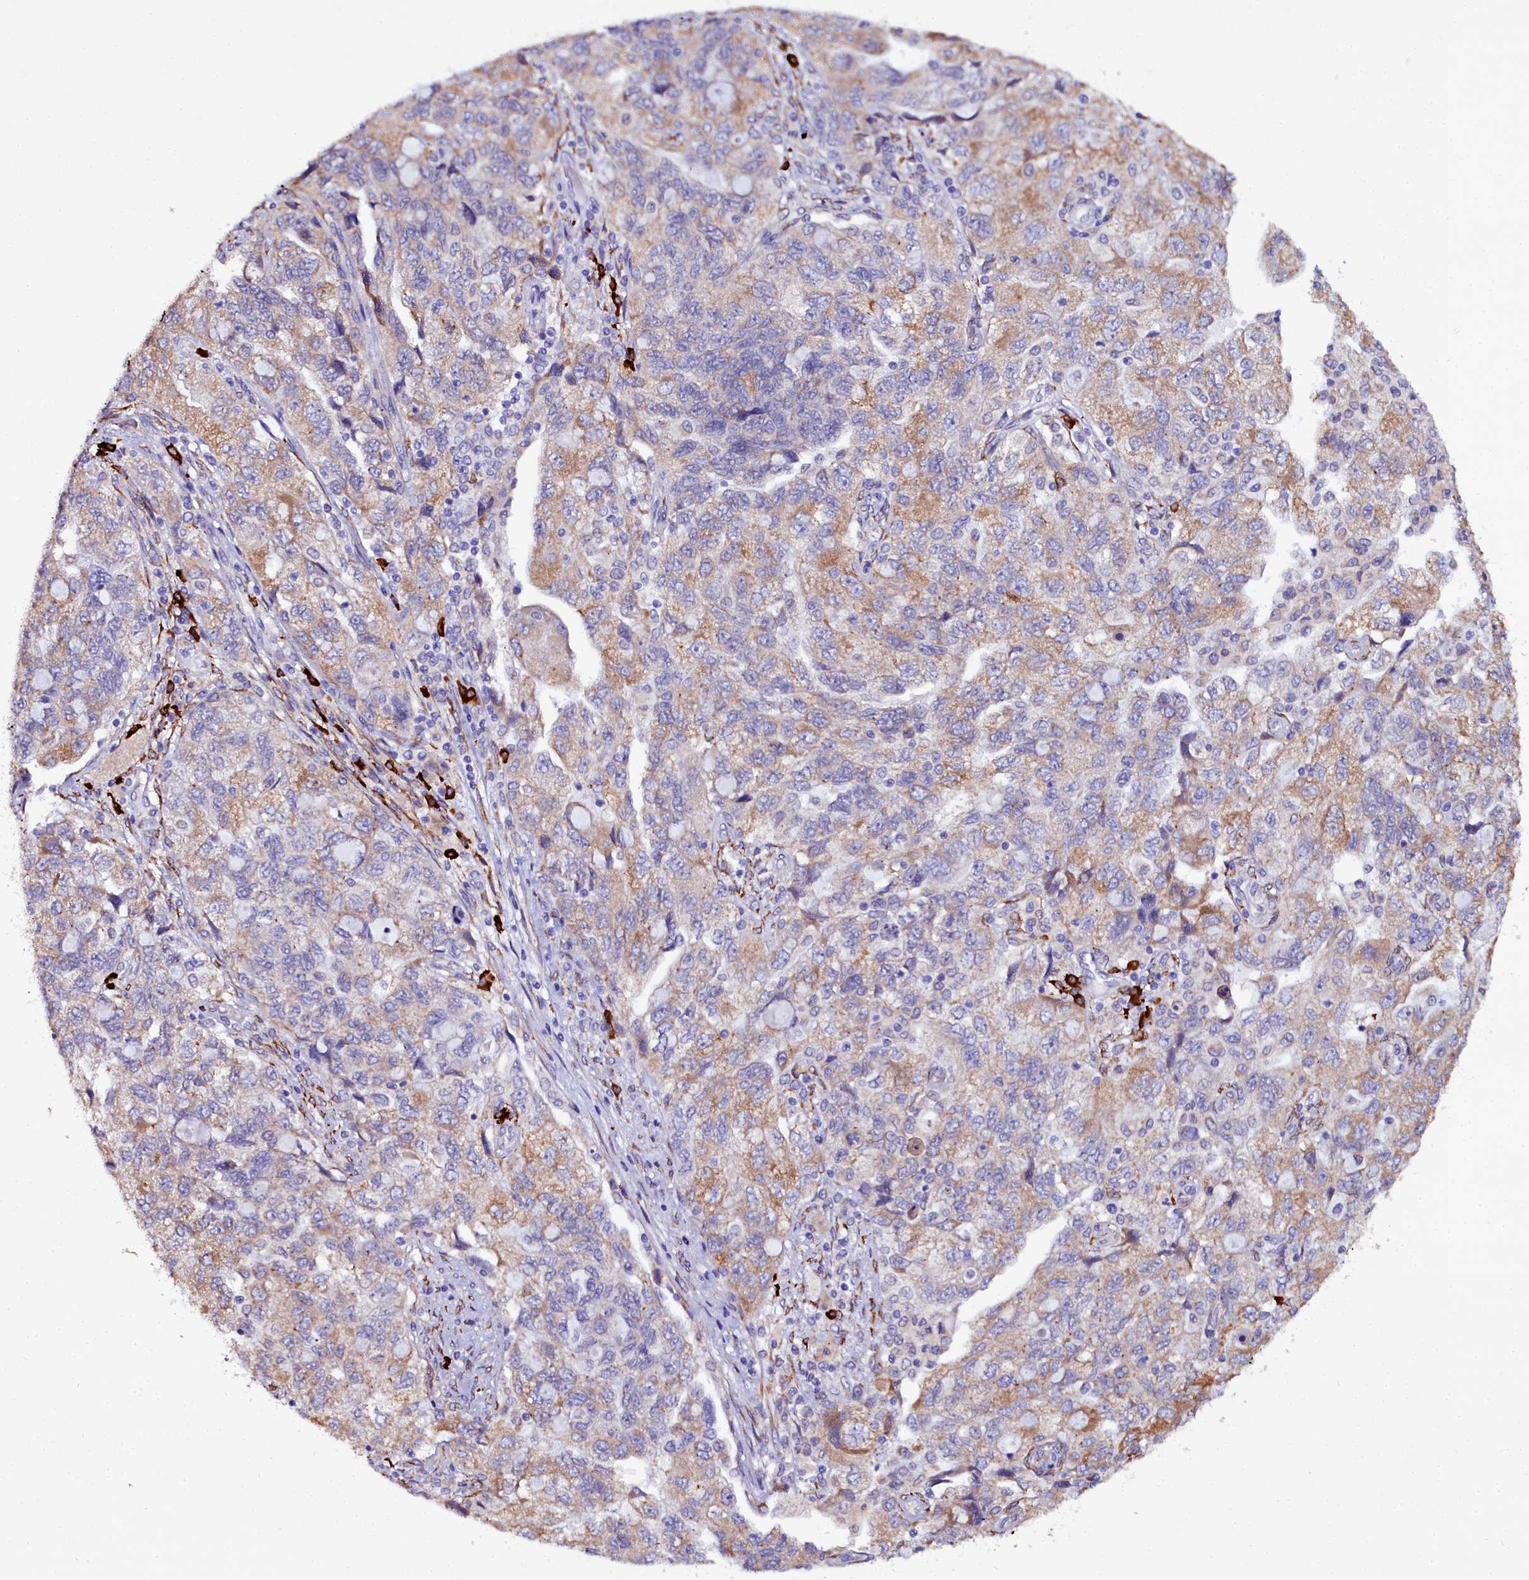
{"staining": {"intensity": "moderate", "quantity": "25%-75%", "location": "cytoplasmic/membranous"}, "tissue": "ovarian cancer", "cell_type": "Tumor cells", "image_type": "cancer", "snomed": [{"axis": "morphology", "description": "Carcinoma, NOS"}, {"axis": "morphology", "description": "Cystadenocarcinoma, serous, NOS"}, {"axis": "topography", "description": "Ovary"}], "caption": "Serous cystadenocarcinoma (ovarian) stained with immunohistochemistry (IHC) shows moderate cytoplasmic/membranous staining in about 25%-75% of tumor cells. The staining was performed using DAB to visualize the protein expression in brown, while the nuclei were stained in blue with hematoxylin (Magnification: 20x).", "gene": "TXNDC5", "patient": {"sex": "female", "age": 69}}